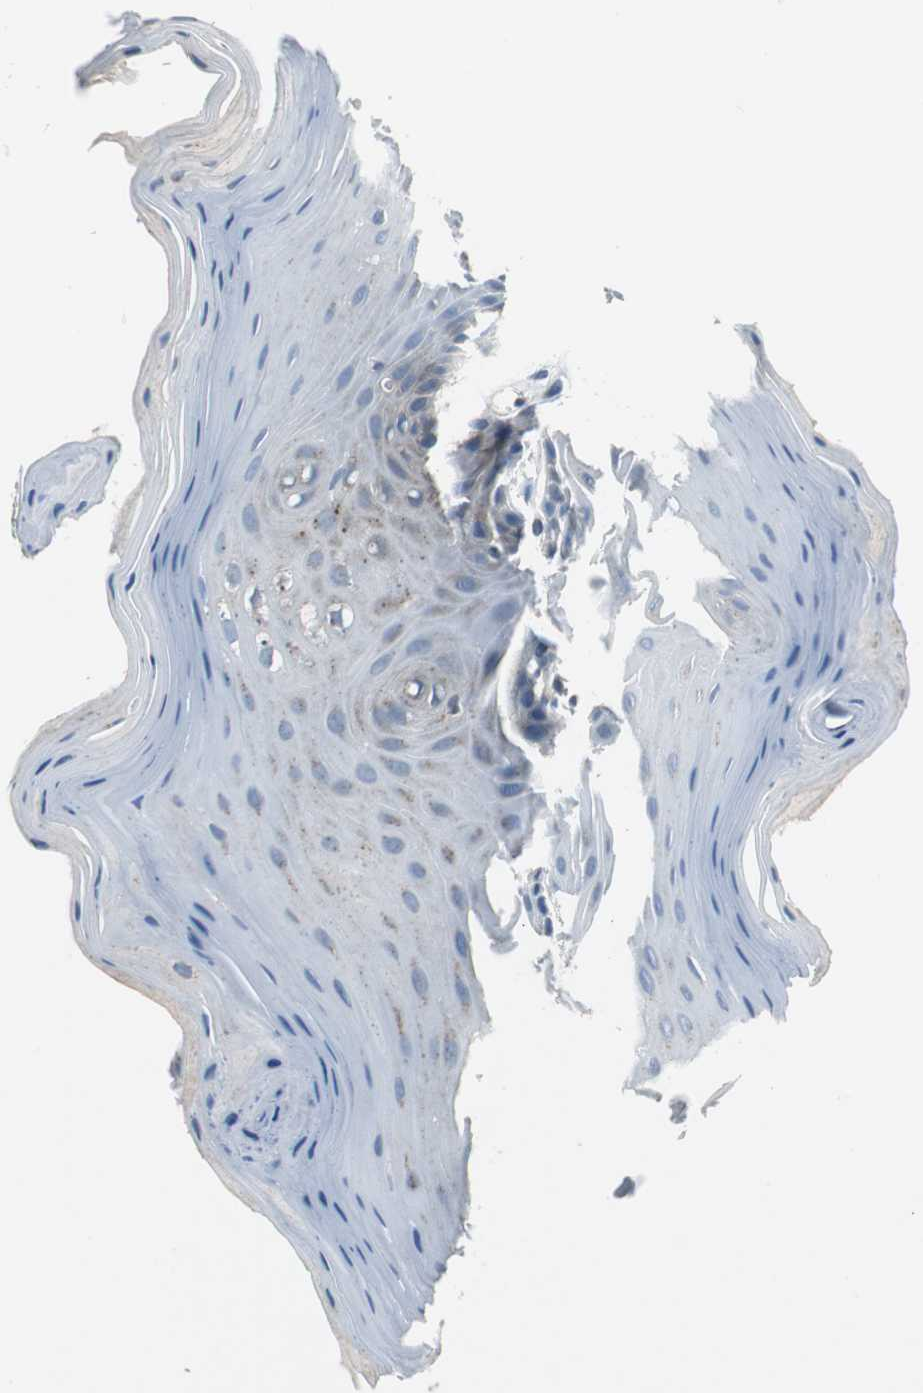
{"staining": {"intensity": "negative", "quantity": "none", "location": "none"}, "tissue": "oral mucosa", "cell_type": "Squamous epithelial cells", "image_type": "normal", "snomed": [{"axis": "morphology", "description": "Normal tissue, NOS"}, {"axis": "morphology", "description": "Squamous cell carcinoma, NOS"}, {"axis": "topography", "description": "Skeletal muscle"}, {"axis": "topography", "description": "Oral tissue"}, {"axis": "topography", "description": "Head-Neck"}], "caption": "DAB immunohistochemical staining of unremarkable human oral mucosa shows no significant positivity in squamous epithelial cells.", "gene": "PLAA", "patient": {"sex": "male", "age": 71}}